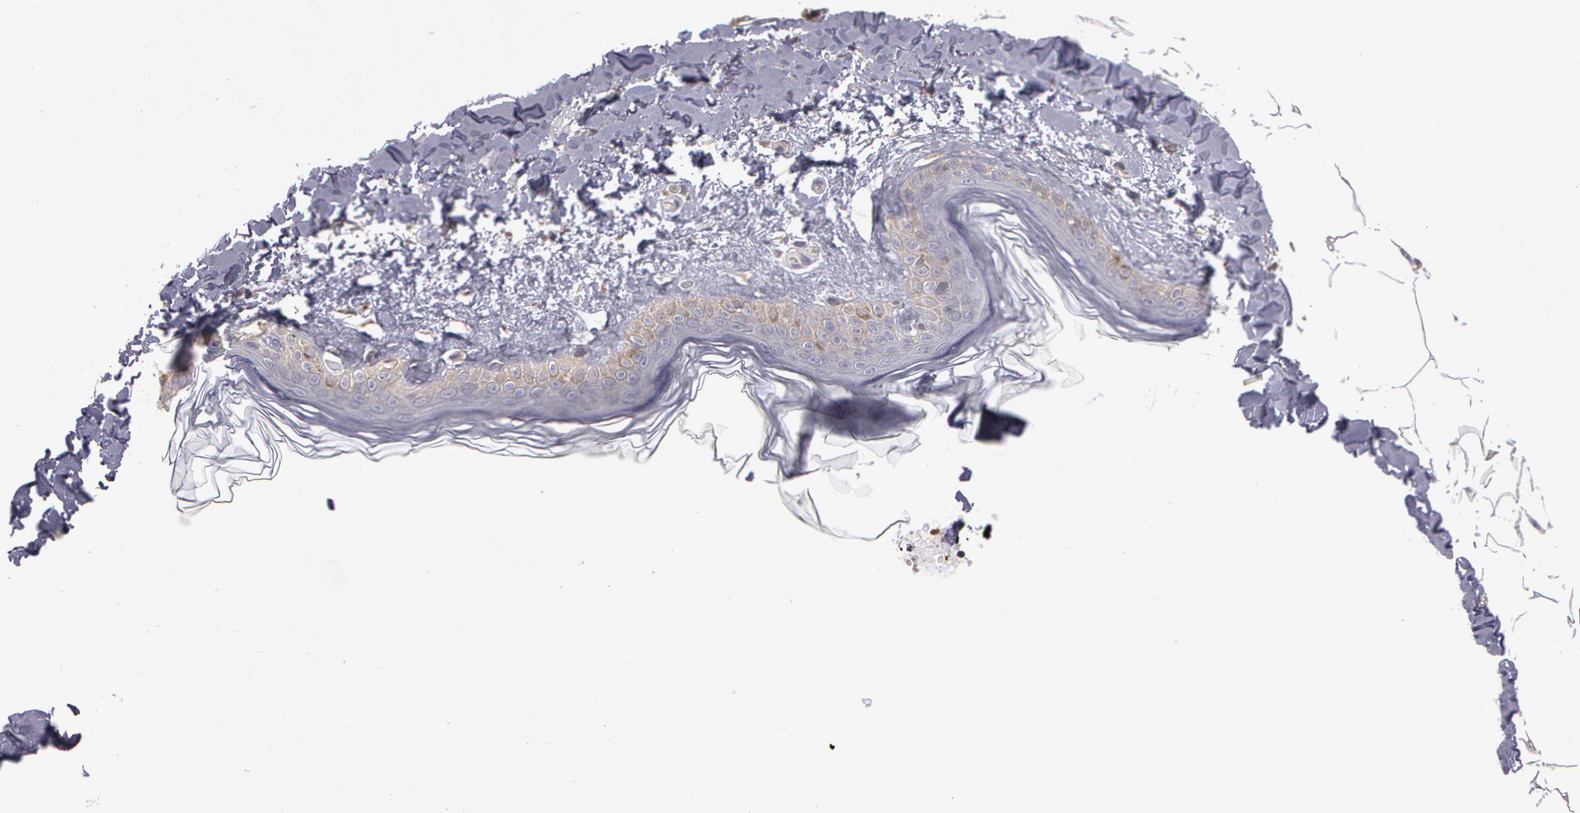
{"staining": {"intensity": "negative", "quantity": "none", "location": "none"}, "tissue": "skin", "cell_type": "Fibroblasts", "image_type": "normal", "snomed": [{"axis": "morphology", "description": "Normal tissue, NOS"}, {"axis": "topography", "description": "Skin"}], "caption": "High power microscopy photomicrograph of an immunohistochemistry micrograph of benign skin, revealing no significant expression in fibroblasts. The staining is performed using DAB (3,3'-diaminobenzidine) brown chromogen with nuclei counter-stained in using hematoxylin.", "gene": "NEK9", "patient": {"sex": "female", "age": 56}}